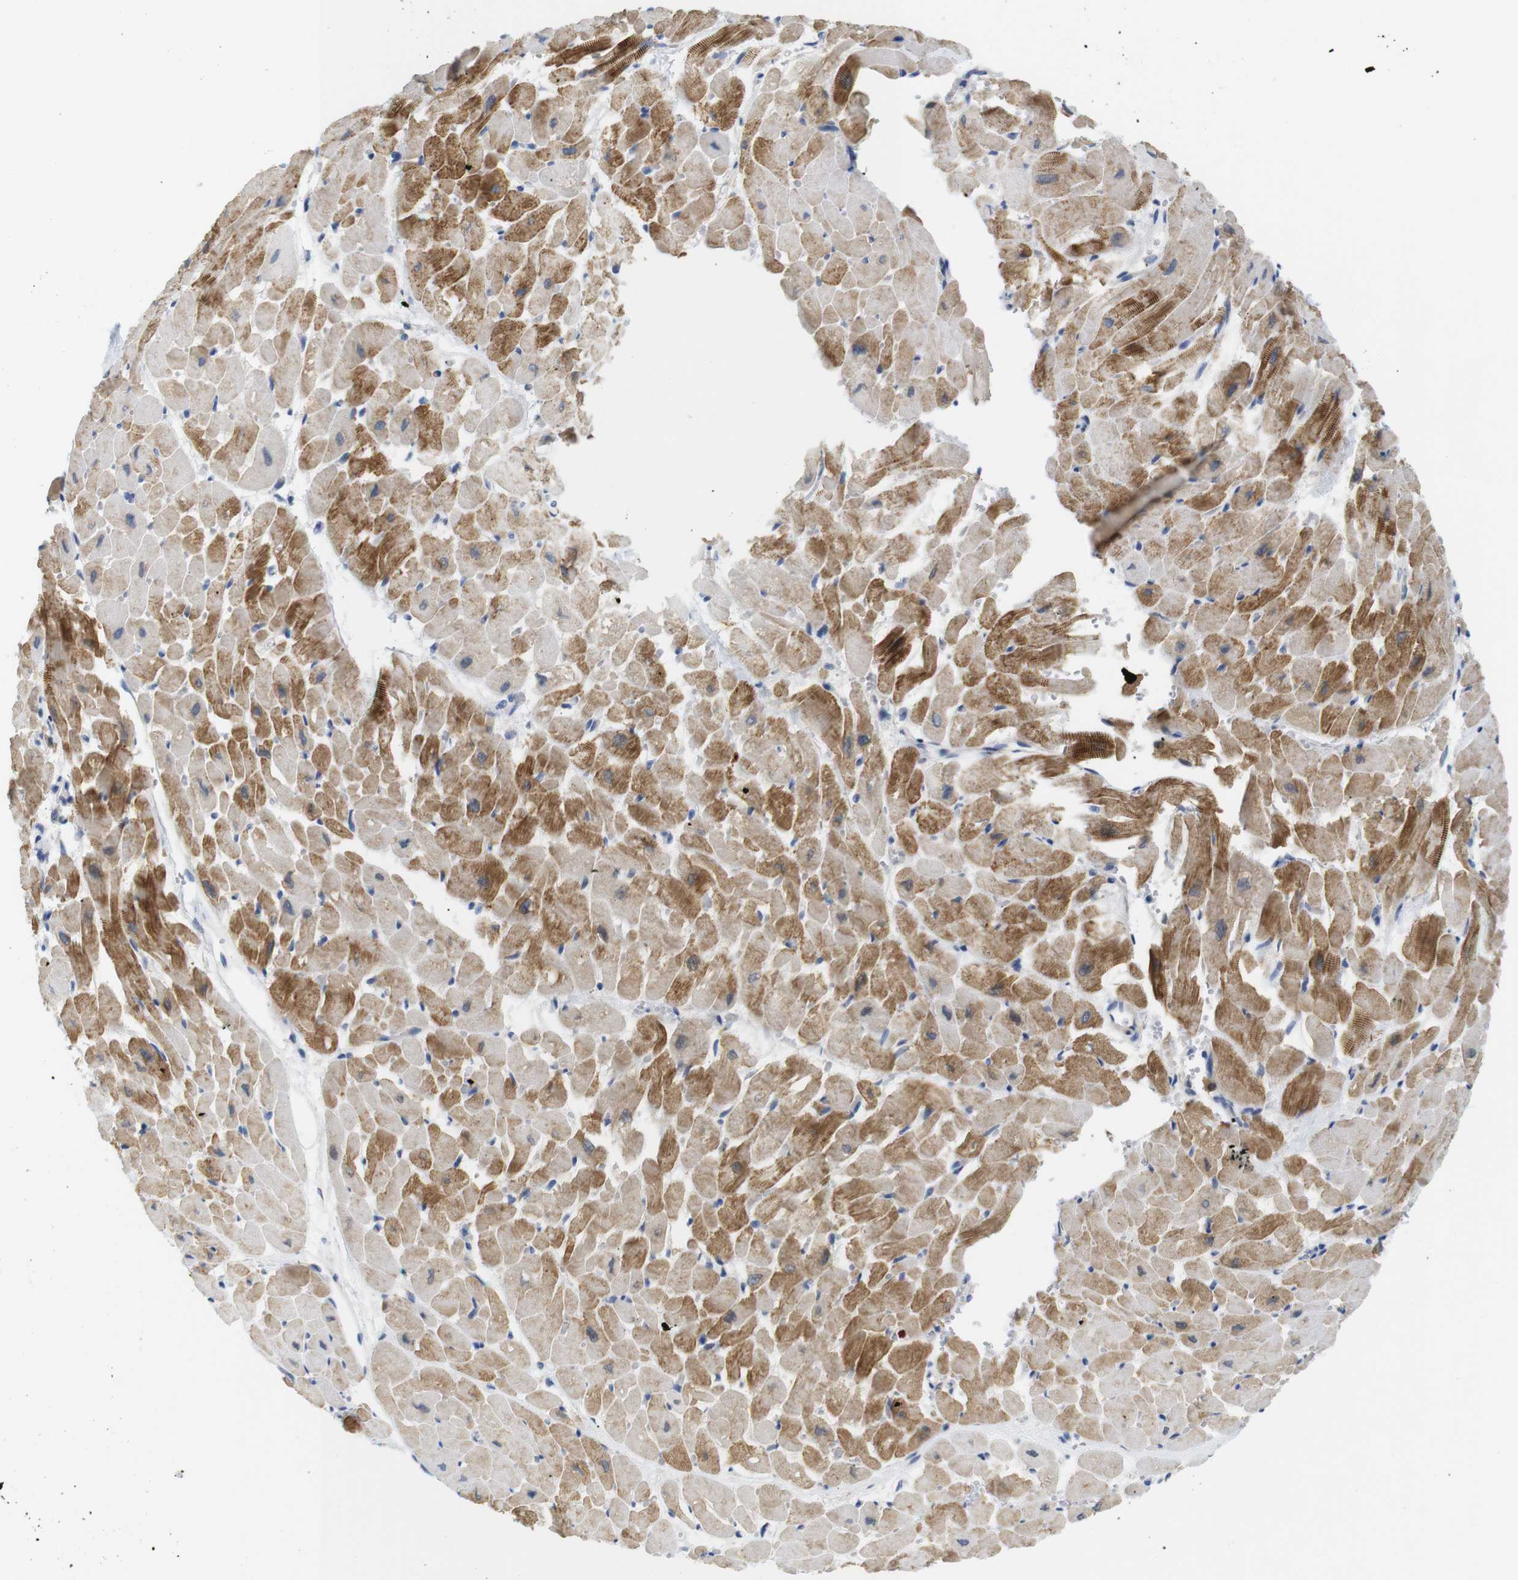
{"staining": {"intensity": "moderate", "quantity": "25%-75%", "location": "cytoplasmic/membranous"}, "tissue": "heart muscle", "cell_type": "Cardiomyocytes", "image_type": "normal", "snomed": [{"axis": "morphology", "description": "Normal tissue, NOS"}, {"axis": "topography", "description": "Heart"}], "caption": "High-magnification brightfield microscopy of unremarkable heart muscle stained with DAB (brown) and counterstained with hematoxylin (blue). cardiomyocytes exhibit moderate cytoplasmic/membranous positivity is identified in about25%-75% of cells. (DAB IHC, brown staining for protein, blue staining for nuclei).", "gene": "NEBL", "patient": {"sex": "male", "age": 45}}